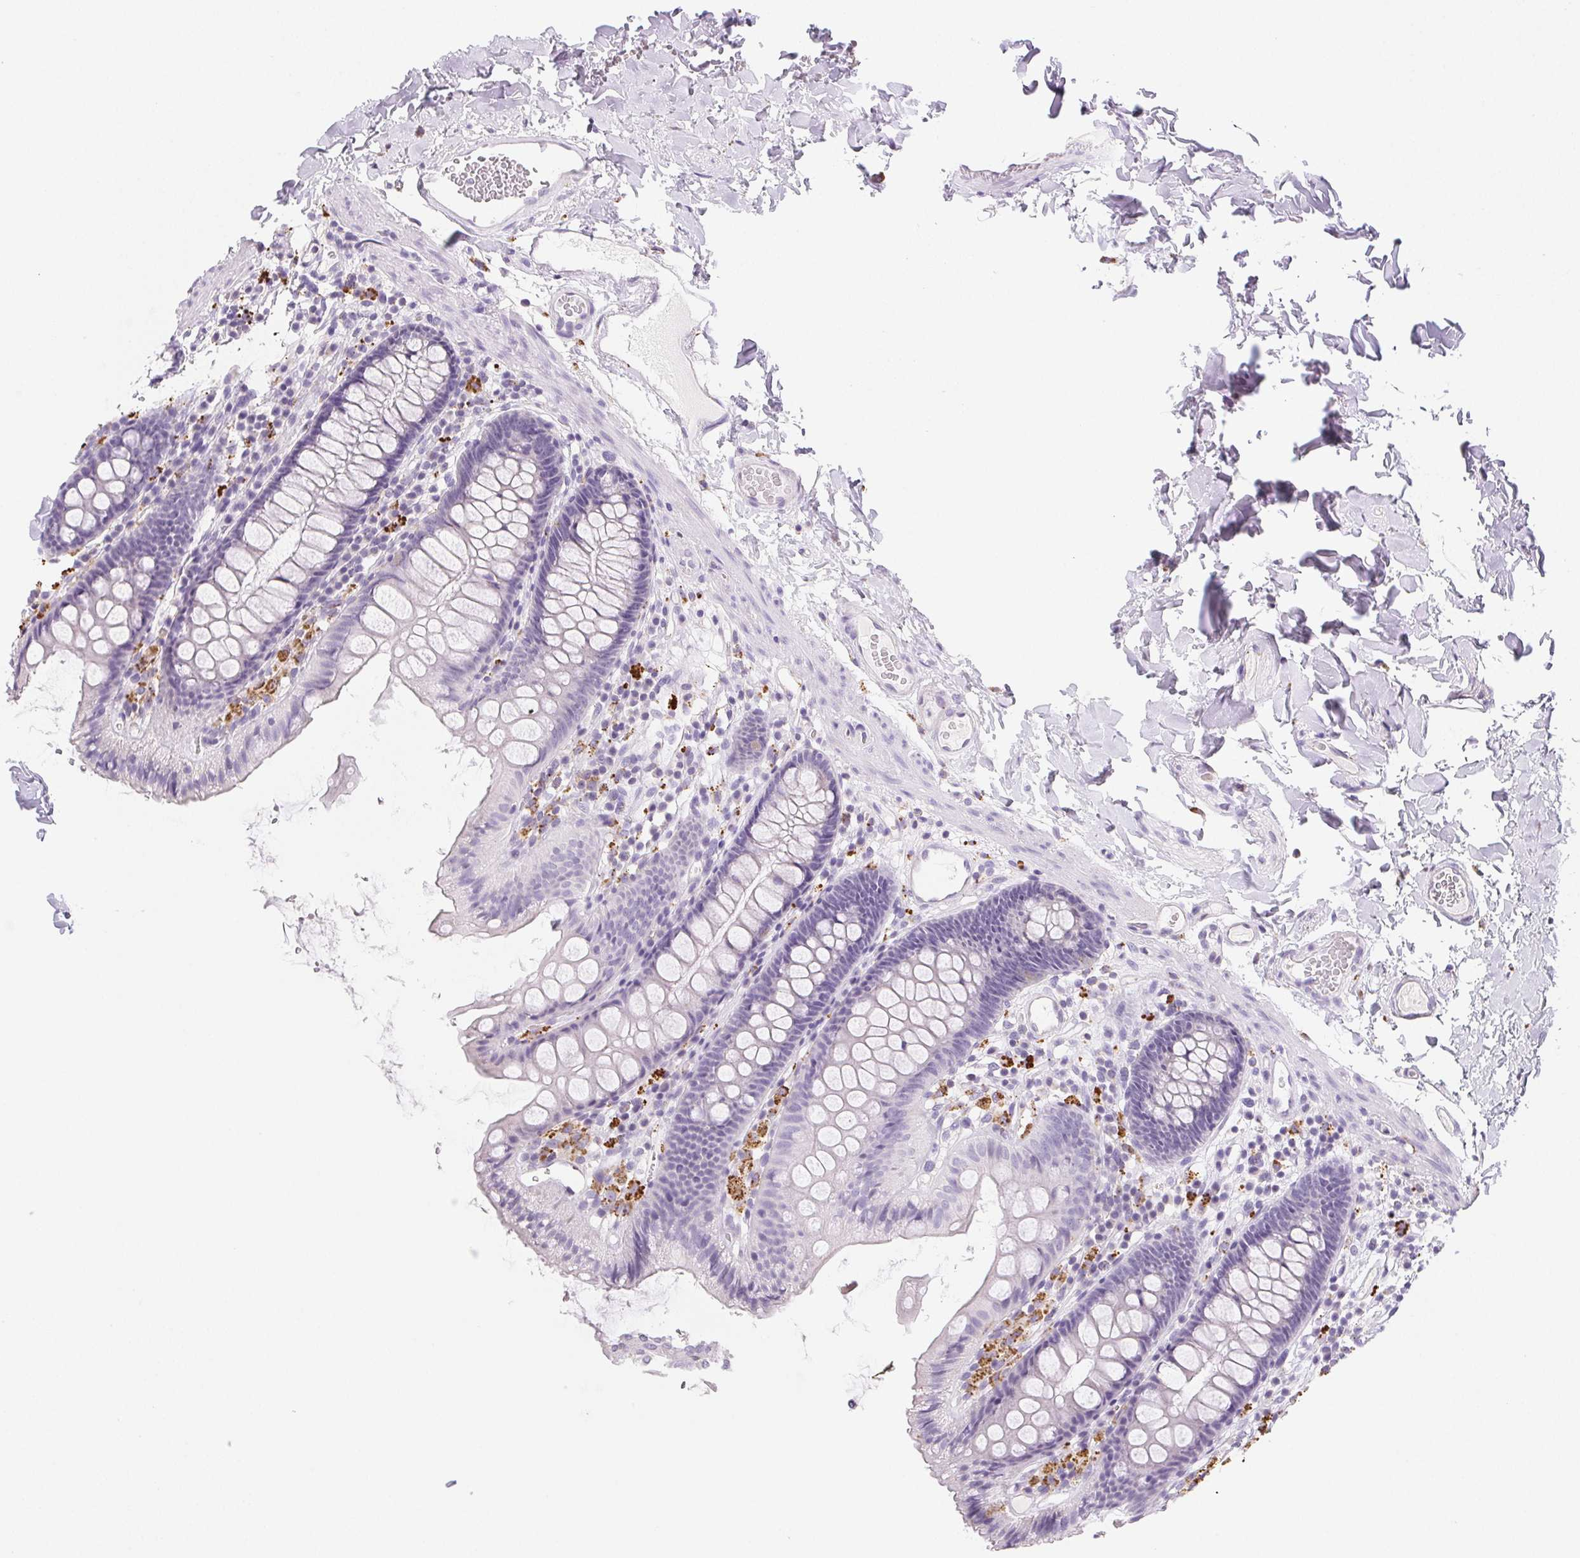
{"staining": {"intensity": "weak", "quantity": "25%-75%", "location": "cytoplasmic/membranous"}, "tissue": "colon", "cell_type": "Endothelial cells", "image_type": "normal", "snomed": [{"axis": "morphology", "description": "Normal tissue, NOS"}, {"axis": "topography", "description": "Colon"}], "caption": "Colon stained with DAB immunohistochemistry demonstrates low levels of weak cytoplasmic/membranous expression in about 25%-75% of endothelial cells.", "gene": "LIPA", "patient": {"sex": "male", "age": 84}}